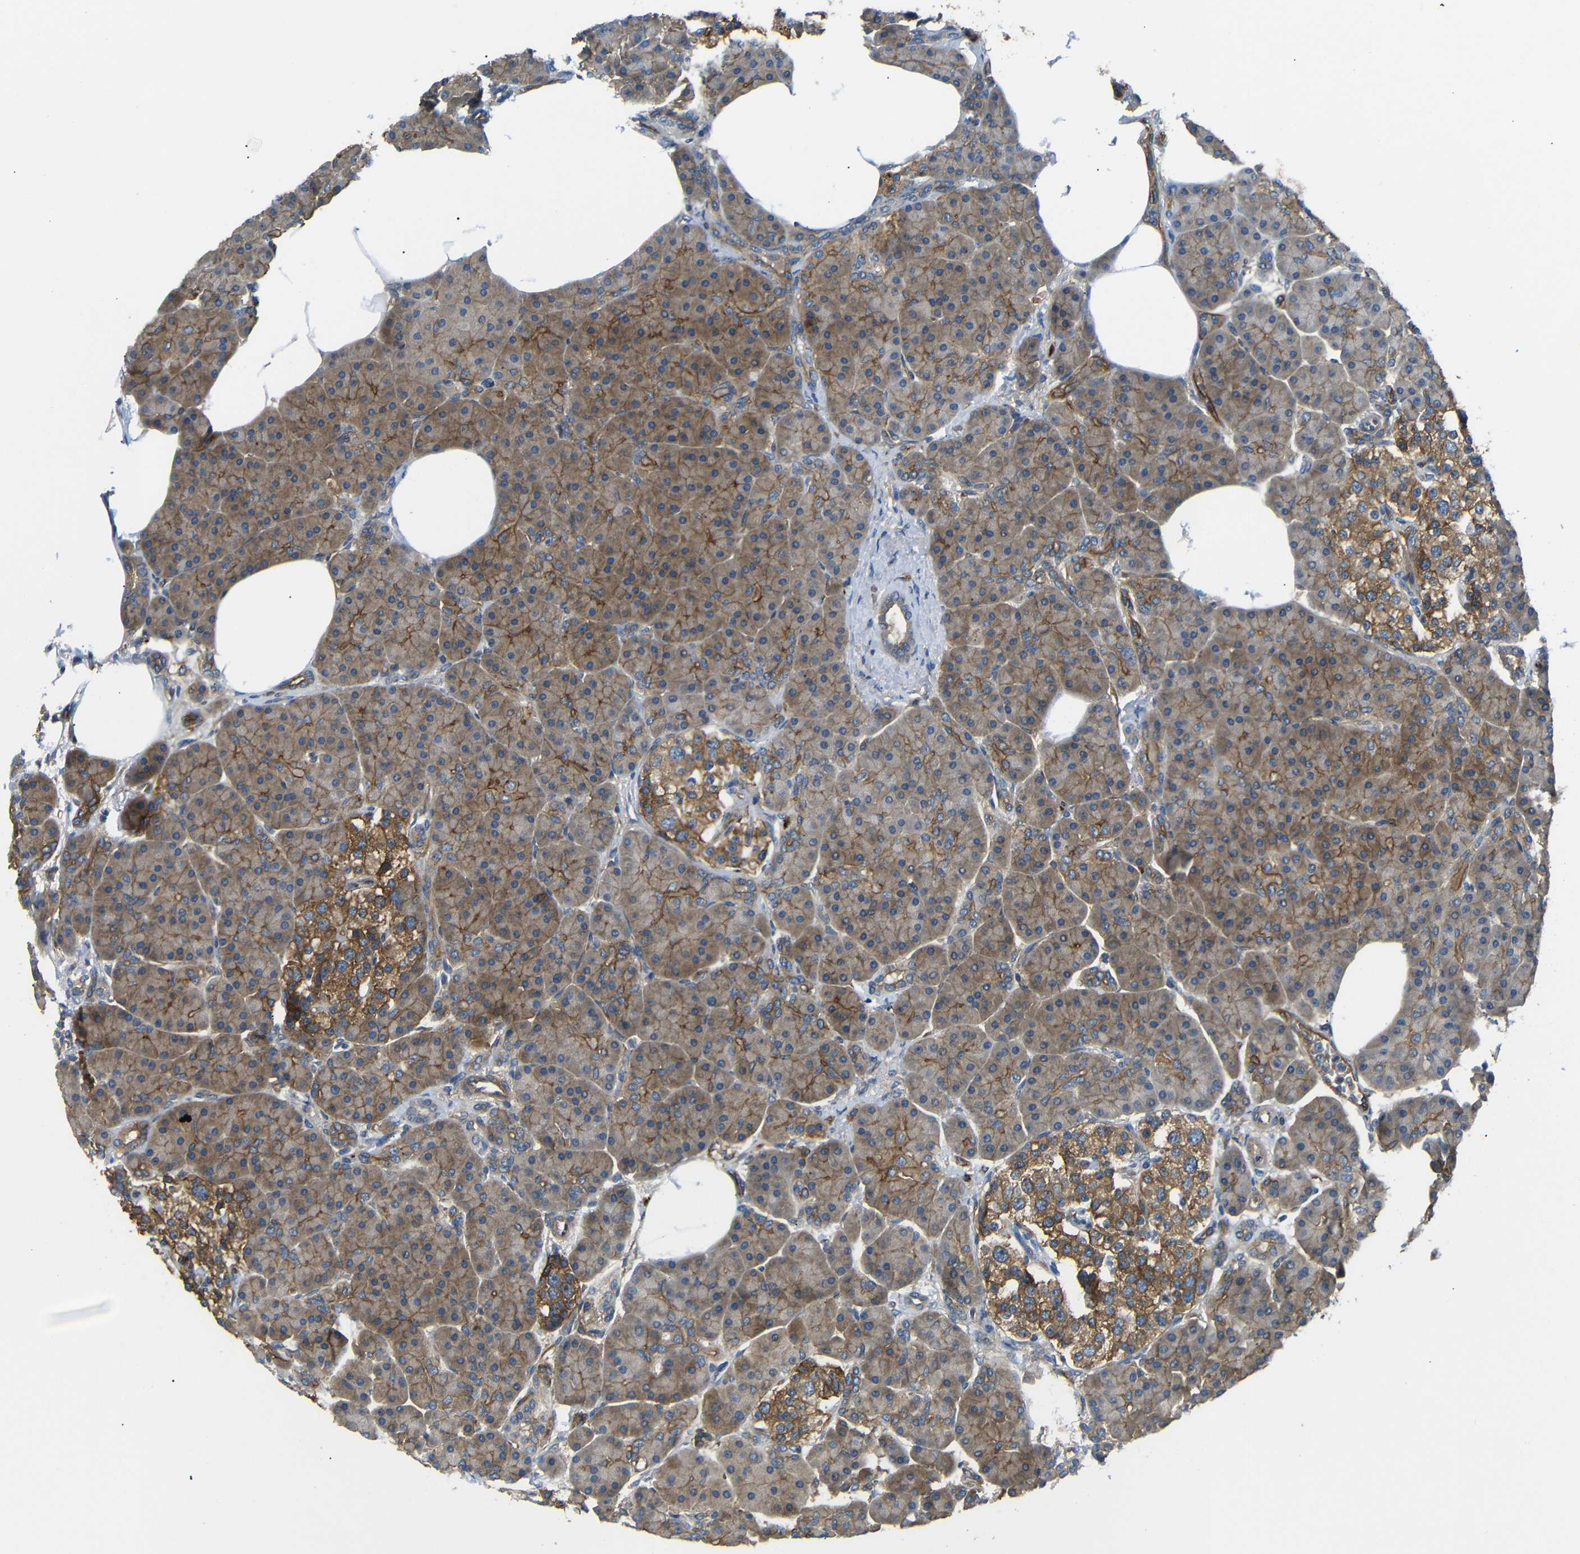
{"staining": {"intensity": "moderate", "quantity": ">75%", "location": "cytoplasmic/membranous"}, "tissue": "pancreas", "cell_type": "Exocrine glandular cells", "image_type": "normal", "snomed": [{"axis": "morphology", "description": "Normal tissue, NOS"}, {"axis": "topography", "description": "Pancreas"}], "caption": "This is a histology image of immunohistochemistry staining of normal pancreas, which shows moderate expression in the cytoplasmic/membranous of exocrine glandular cells.", "gene": "MYO1B", "patient": {"sex": "female", "age": 70}}